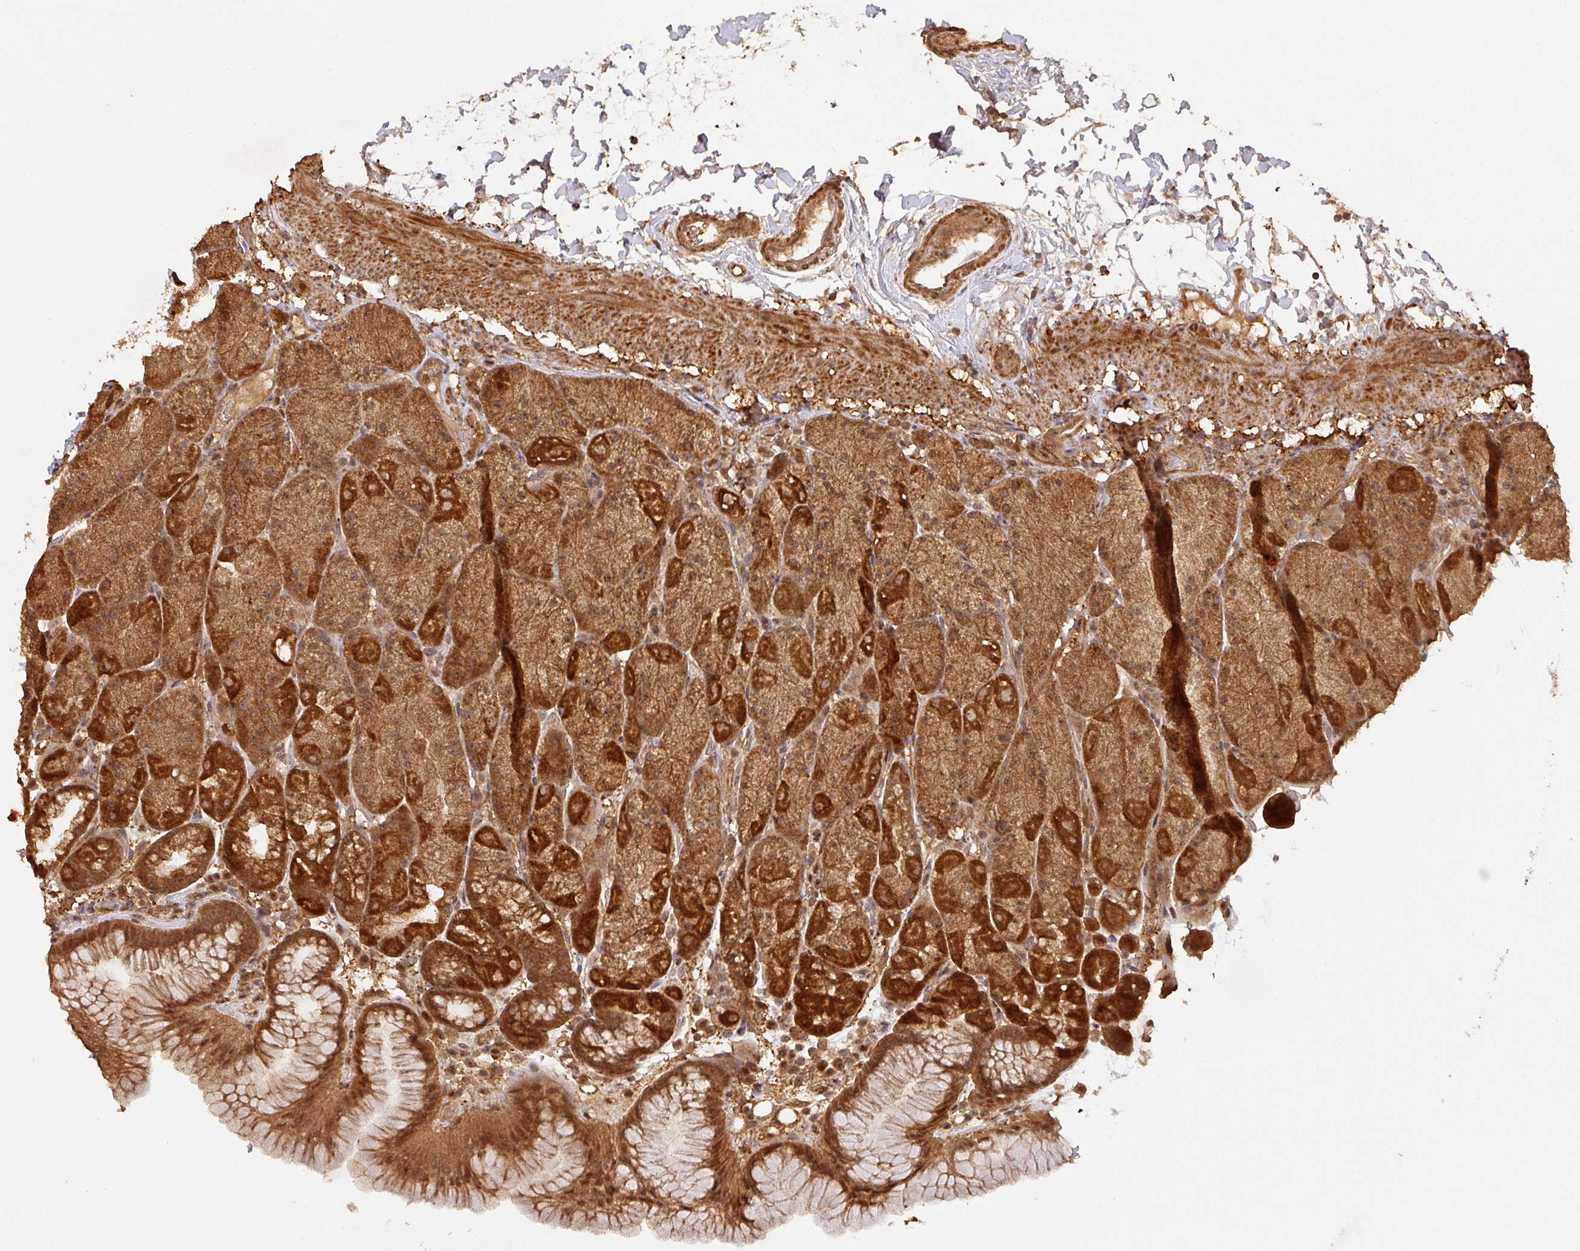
{"staining": {"intensity": "strong", "quantity": ">75%", "location": "cytoplasmic/membranous,nuclear"}, "tissue": "stomach", "cell_type": "Glandular cells", "image_type": "normal", "snomed": [{"axis": "morphology", "description": "Normal tissue, NOS"}, {"axis": "topography", "description": "Stomach, upper"}, {"axis": "topography", "description": "Stomach, lower"}], "caption": "A high amount of strong cytoplasmic/membranous,nuclear expression is appreciated in about >75% of glandular cells in benign stomach.", "gene": "ZNF322", "patient": {"sex": "male", "age": 67}}